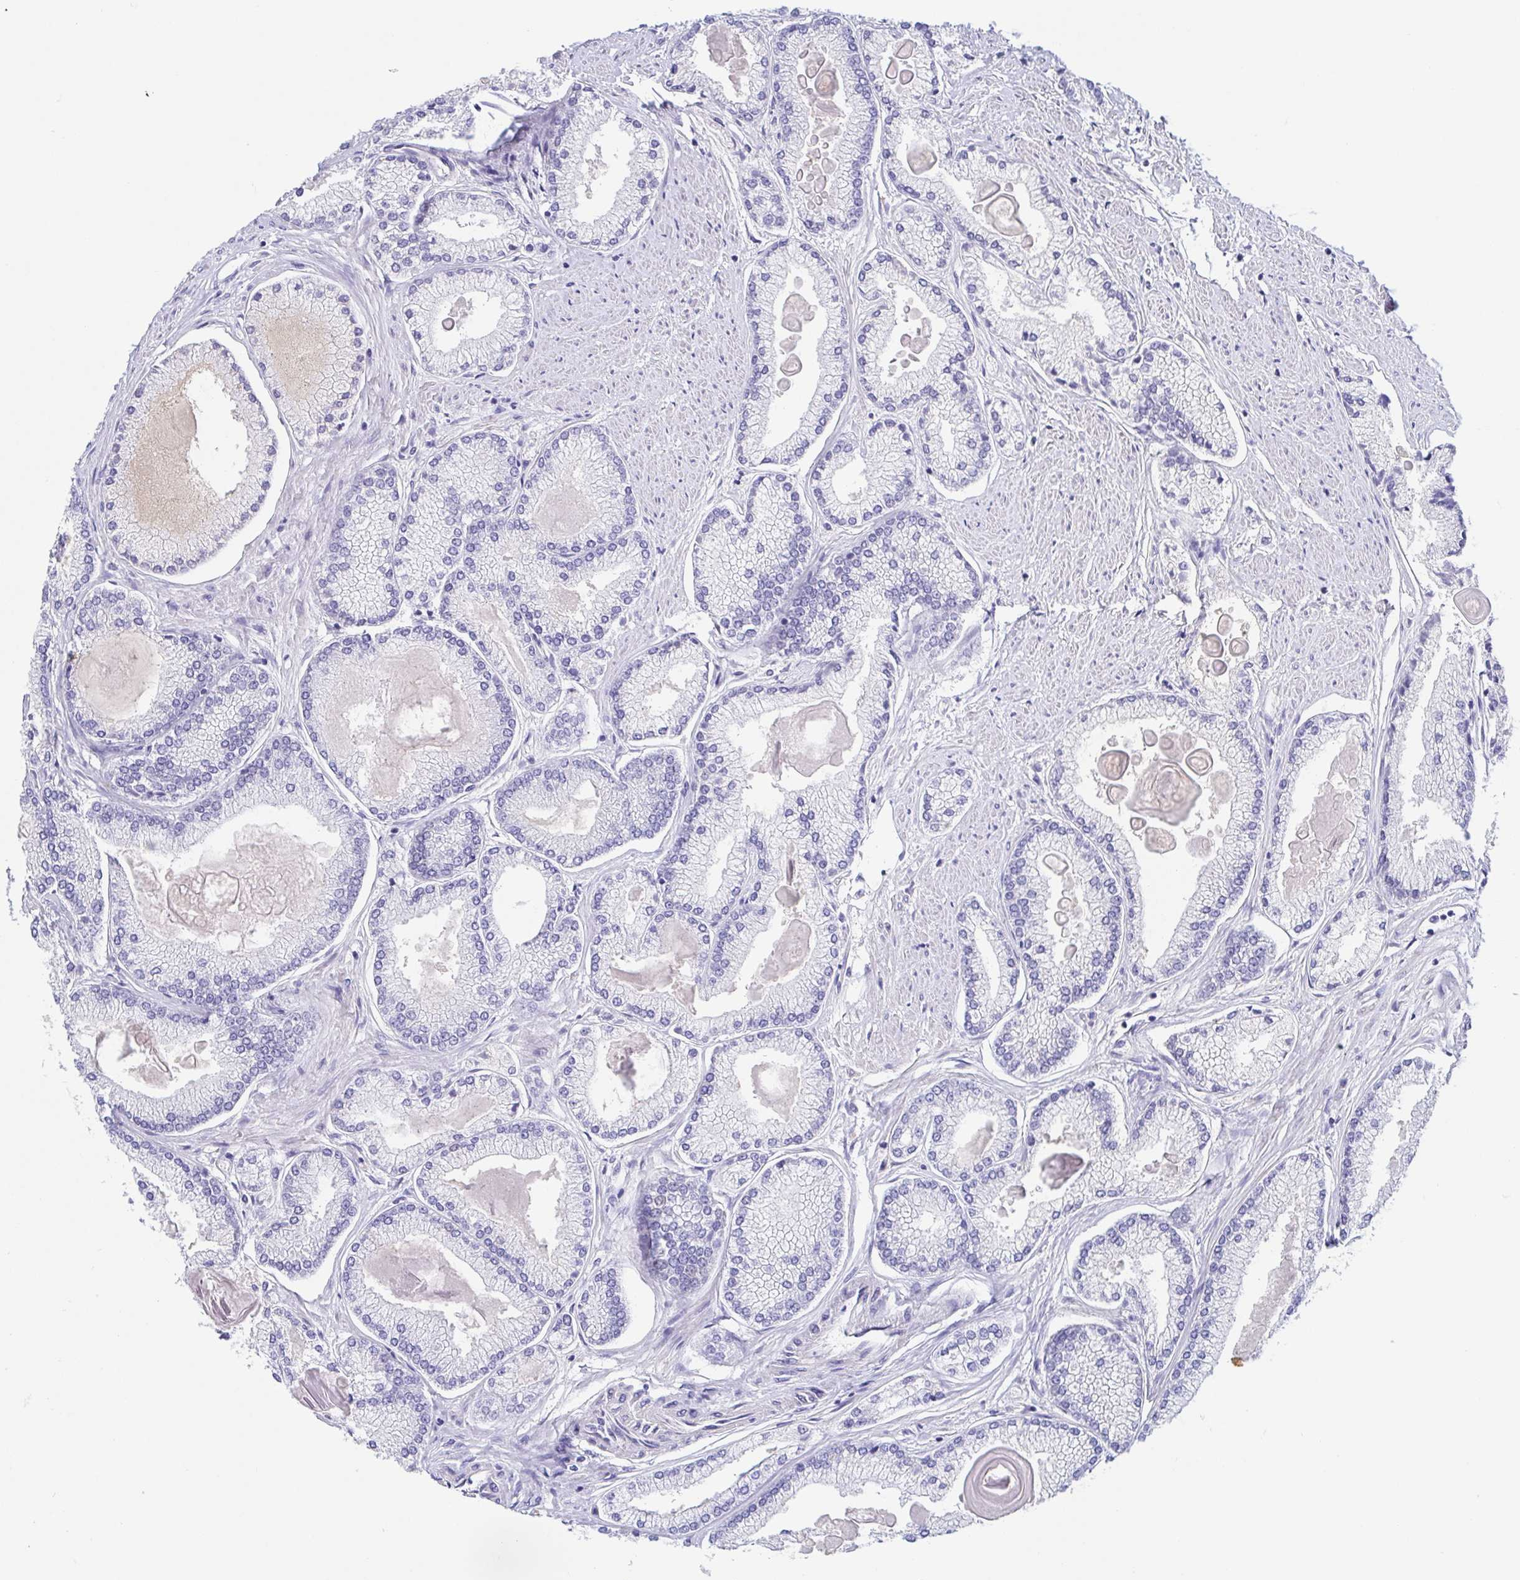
{"staining": {"intensity": "negative", "quantity": "none", "location": "none"}, "tissue": "prostate cancer", "cell_type": "Tumor cells", "image_type": "cancer", "snomed": [{"axis": "morphology", "description": "Adenocarcinoma, High grade"}, {"axis": "topography", "description": "Prostate"}], "caption": "The micrograph displays no staining of tumor cells in prostate cancer.", "gene": "TREH", "patient": {"sex": "male", "age": 68}}